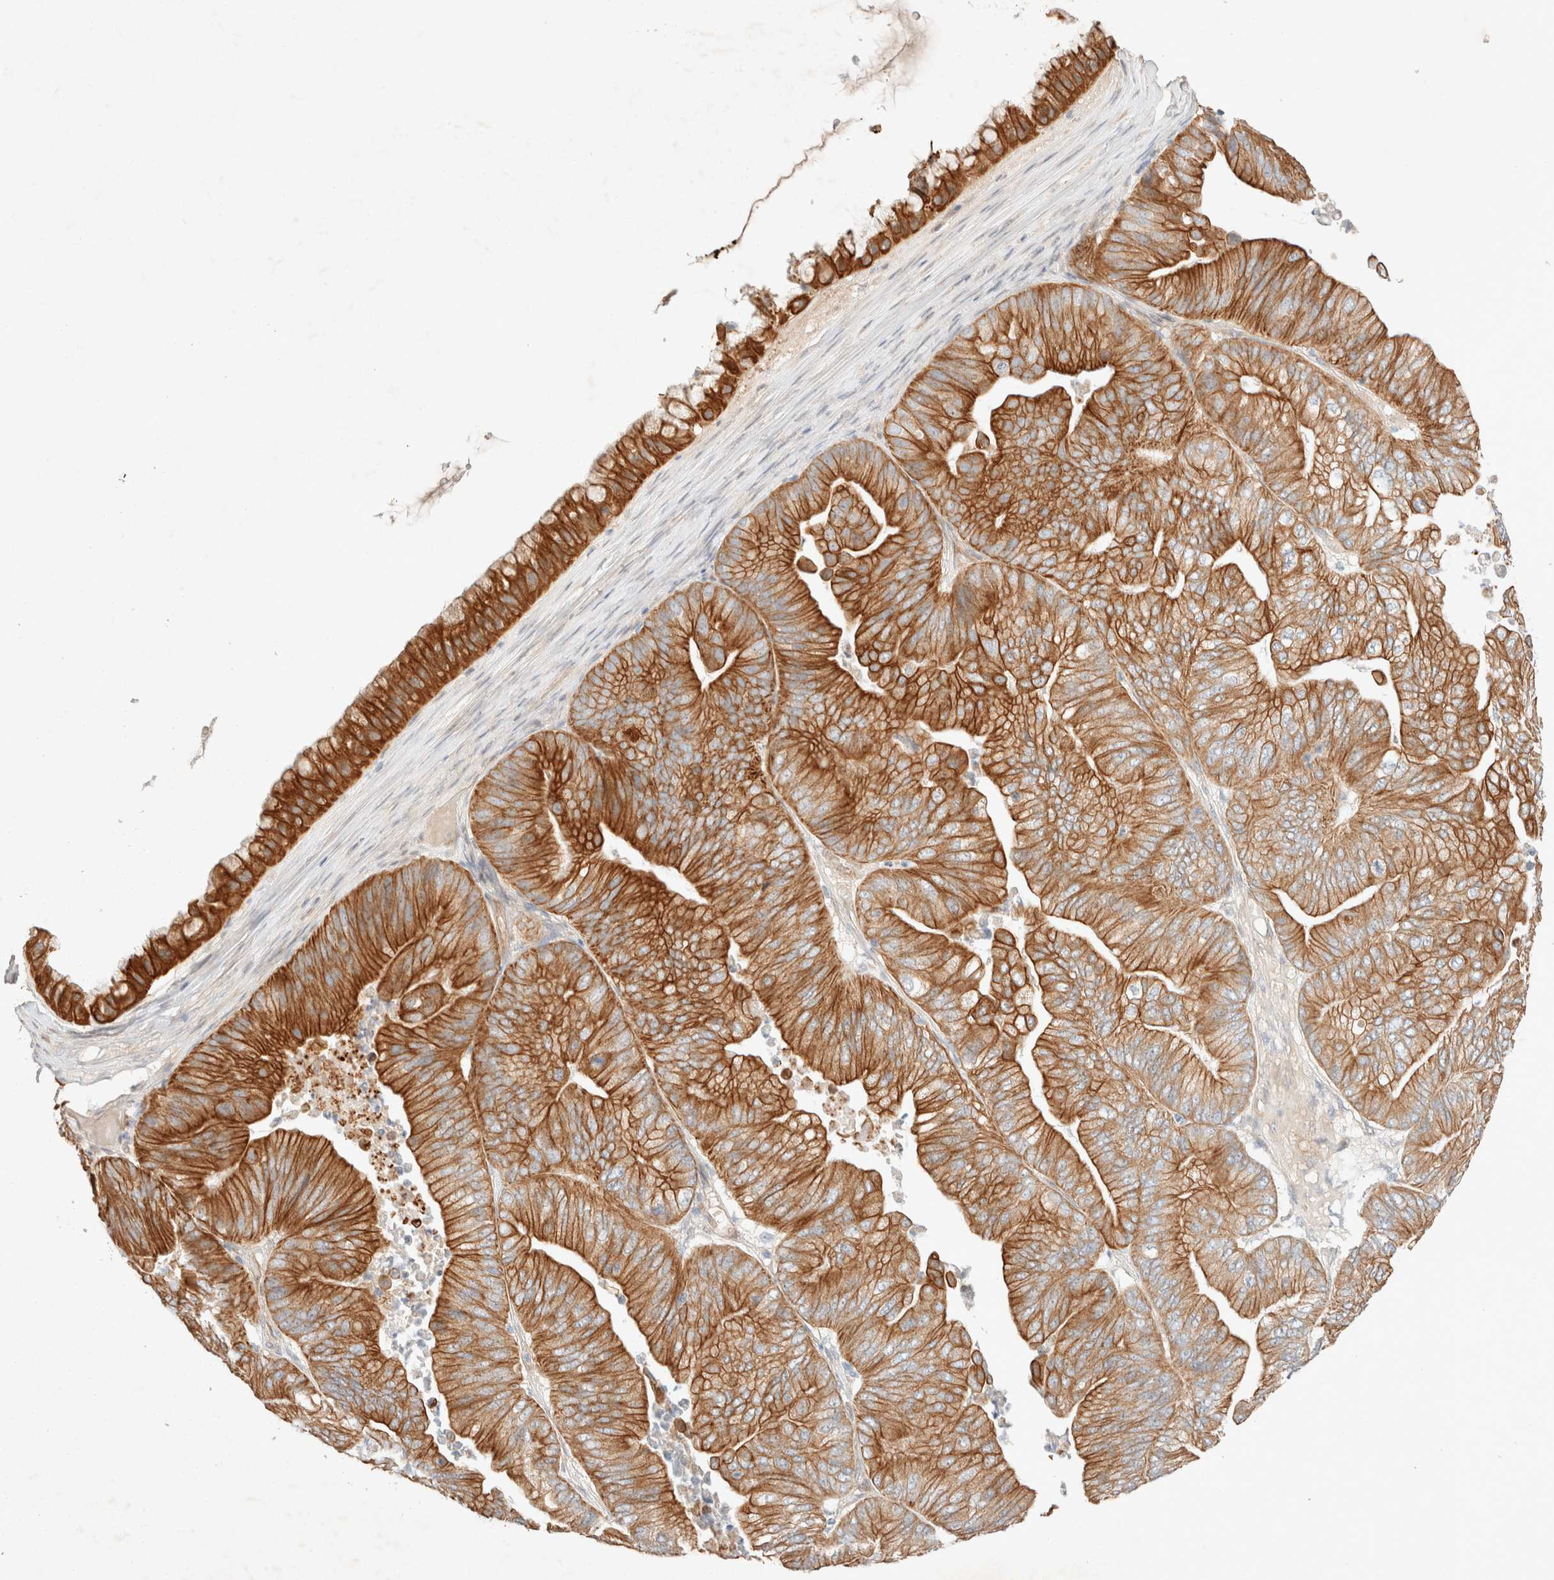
{"staining": {"intensity": "strong", "quantity": ">75%", "location": "cytoplasmic/membranous"}, "tissue": "ovarian cancer", "cell_type": "Tumor cells", "image_type": "cancer", "snomed": [{"axis": "morphology", "description": "Cystadenocarcinoma, mucinous, NOS"}, {"axis": "topography", "description": "Ovary"}], "caption": "Immunohistochemical staining of human ovarian mucinous cystadenocarcinoma reveals high levels of strong cytoplasmic/membranous protein expression in about >75% of tumor cells.", "gene": "CSNK1E", "patient": {"sex": "female", "age": 61}}